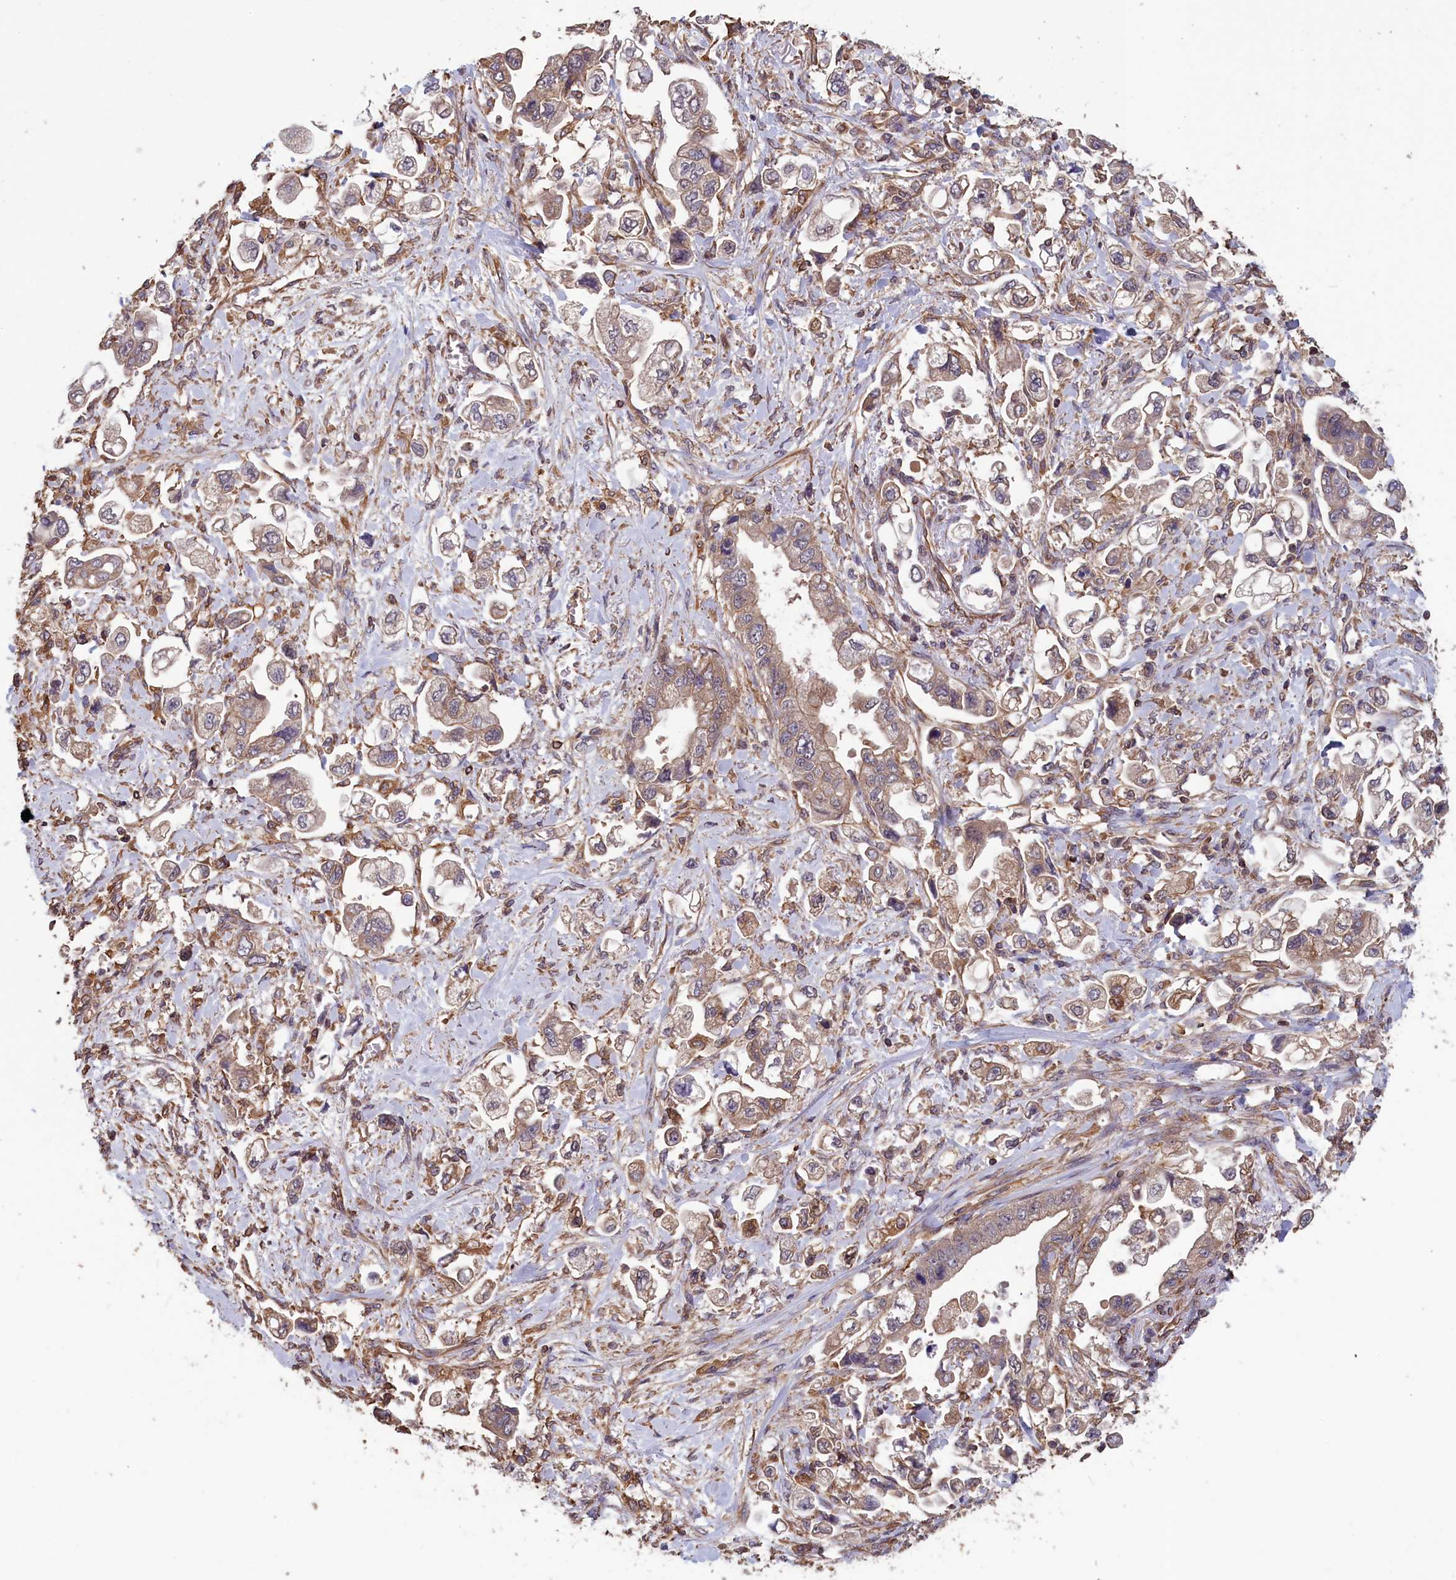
{"staining": {"intensity": "weak", "quantity": "25%-75%", "location": "cytoplasmic/membranous"}, "tissue": "stomach cancer", "cell_type": "Tumor cells", "image_type": "cancer", "snomed": [{"axis": "morphology", "description": "Adenocarcinoma, NOS"}, {"axis": "topography", "description": "Stomach"}], "caption": "Adenocarcinoma (stomach) stained for a protein exhibits weak cytoplasmic/membranous positivity in tumor cells. (DAB (3,3'-diaminobenzidine) IHC with brightfield microscopy, high magnification).", "gene": "DAPK3", "patient": {"sex": "male", "age": 62}}